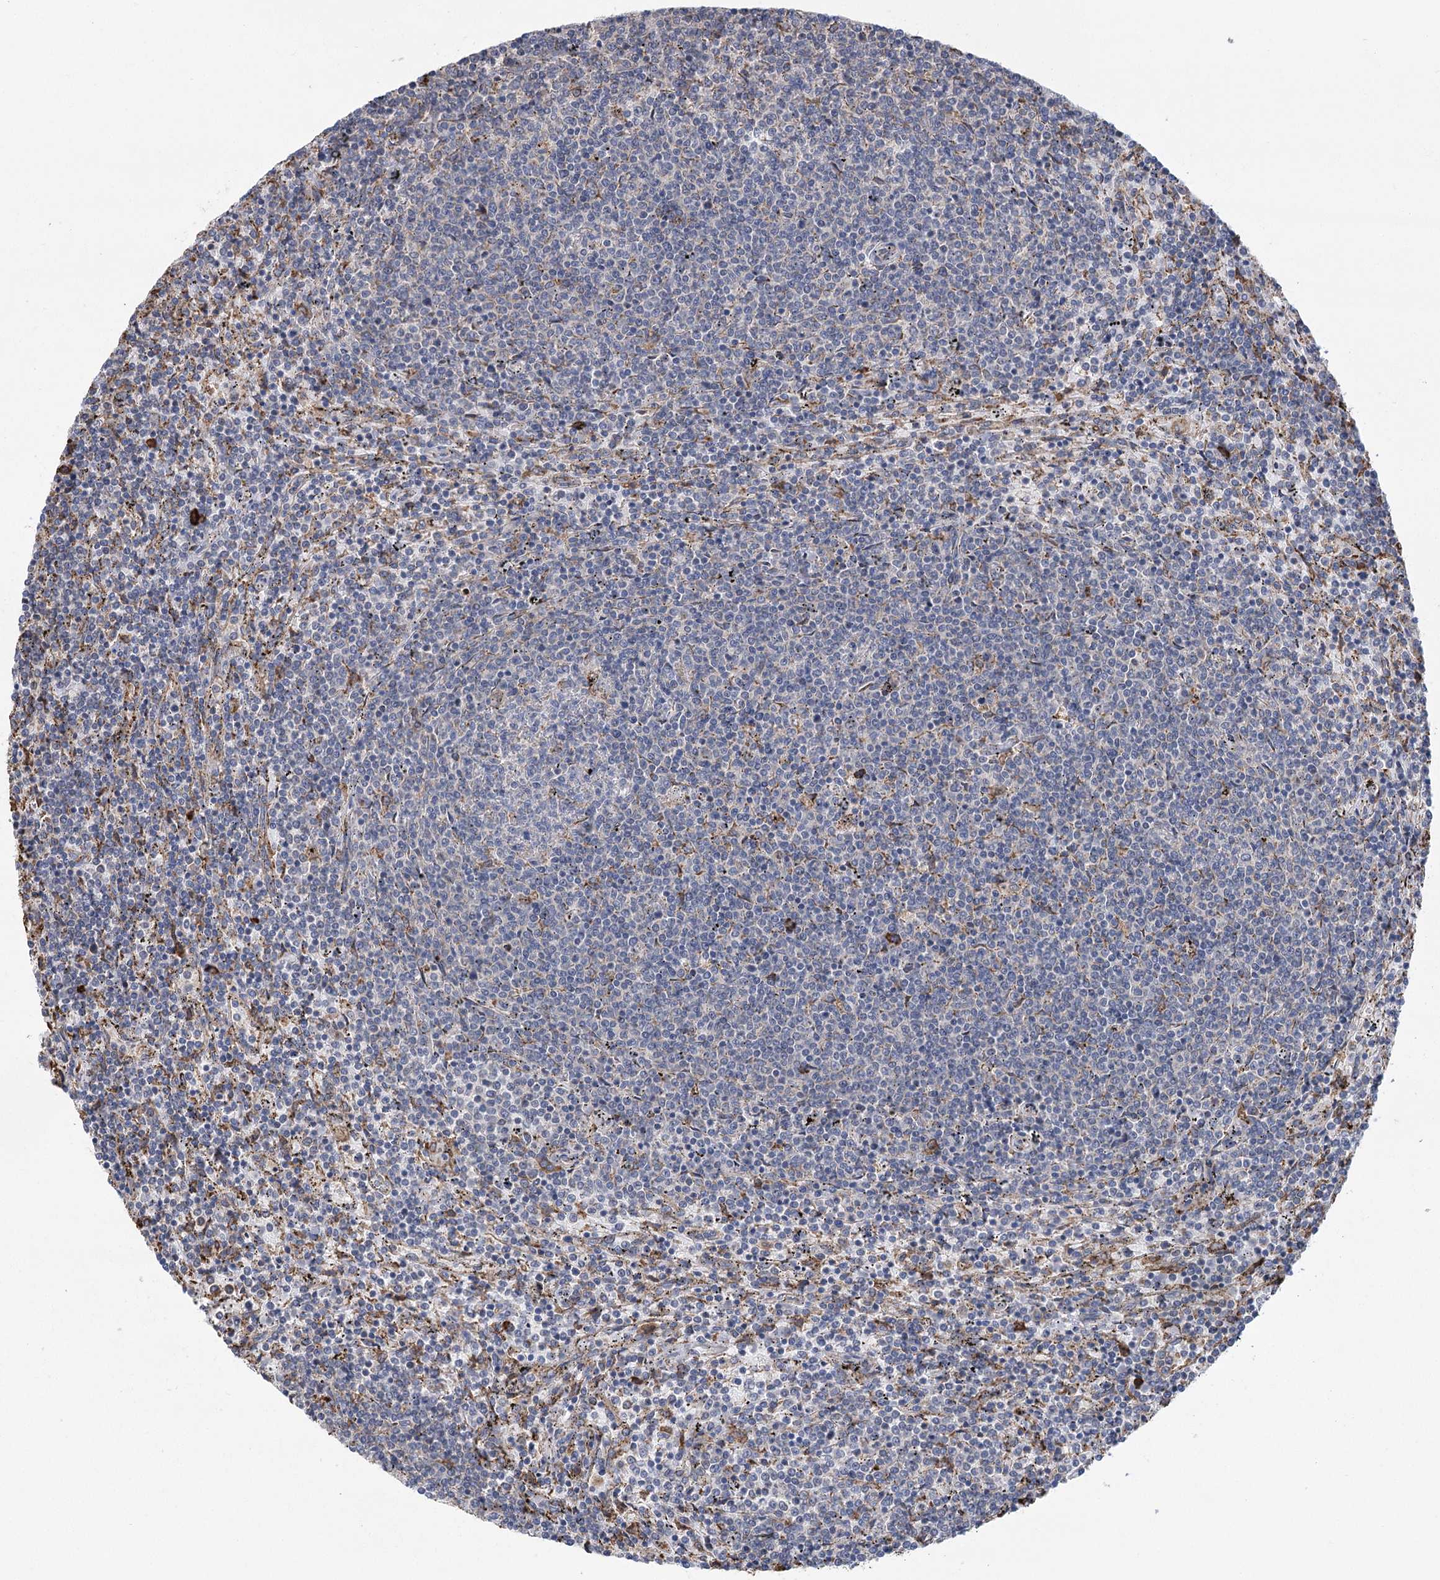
{"staining": {"intensity": "negative", "quantity": "none", "location": "none"}, "tissue": "lymphoma", "cell_type": "Tumor cells", "image_type": "cancer", "snomed": [{"axis": "morphology", "description": "Malignant lymphoma, non-Hodgkin's type, Low grade"}, {"axis": "topography", "description": "Spleen"}], "caption": "IHC of human lymphoma displays no staining in tumor cells.", "gene": "METTL24", "patient": {"sex": "female", "age": 50}}